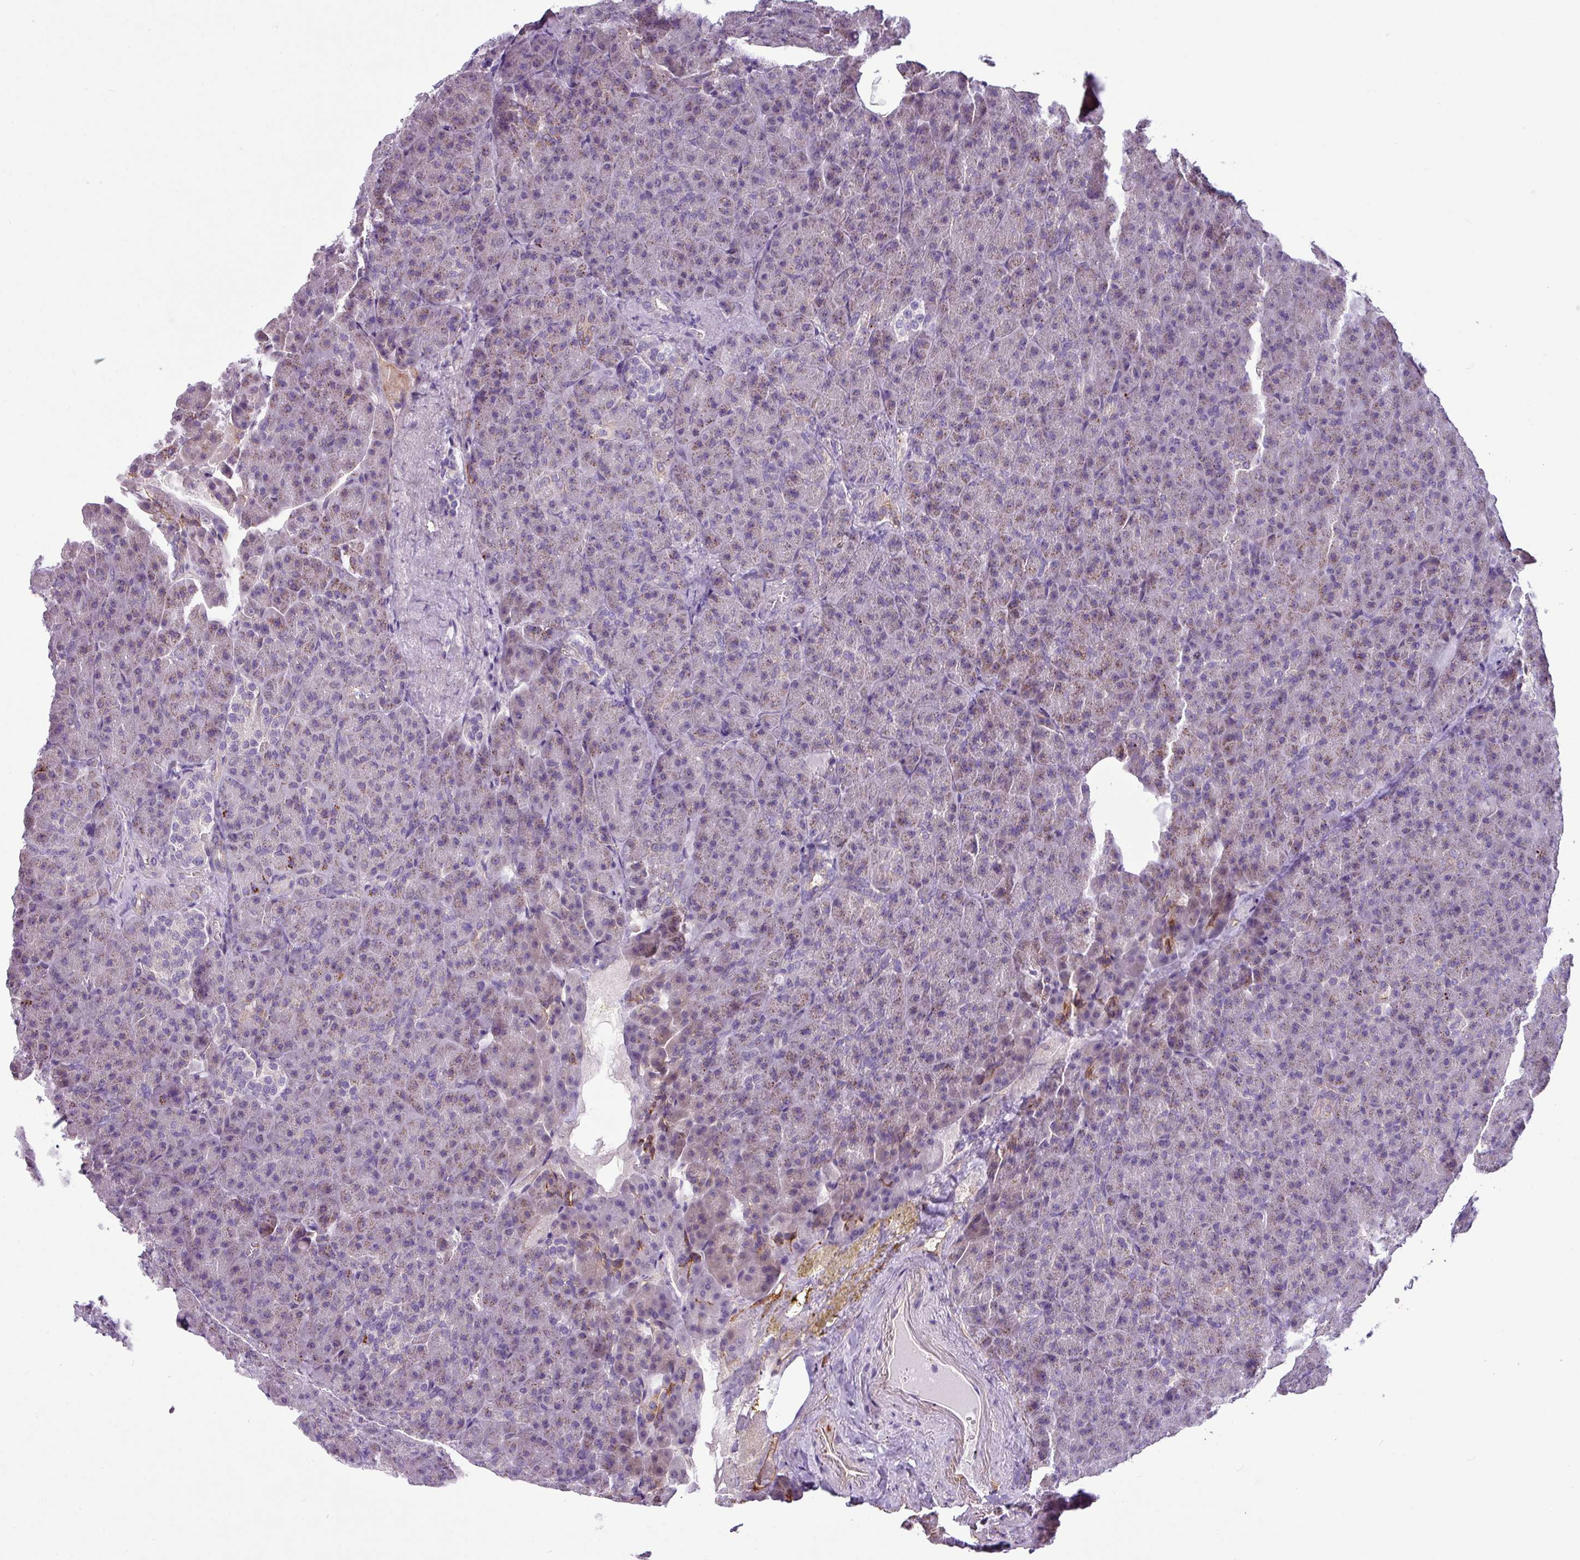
{"staining": {"intensity": "weak", "quantity": "25%-75%", "location": "cytoplasmic/membranous"}, "tissue": "pancreas", "cell_type": "Exocrine glandular cells", "image_type": "normal", "snomed": [{"axis": "morphology", "description": "Normal tissue, NOS"}, {"axis": "topography", "description": "Pancreas"}], "caption": "An image of human pancreas stained for a protein displays weak cytoplasmic/membranous brown staining in exocrine glandular cells.", "gene": "TMEM178B", "patient": {"sex": "female", "age": 74}}